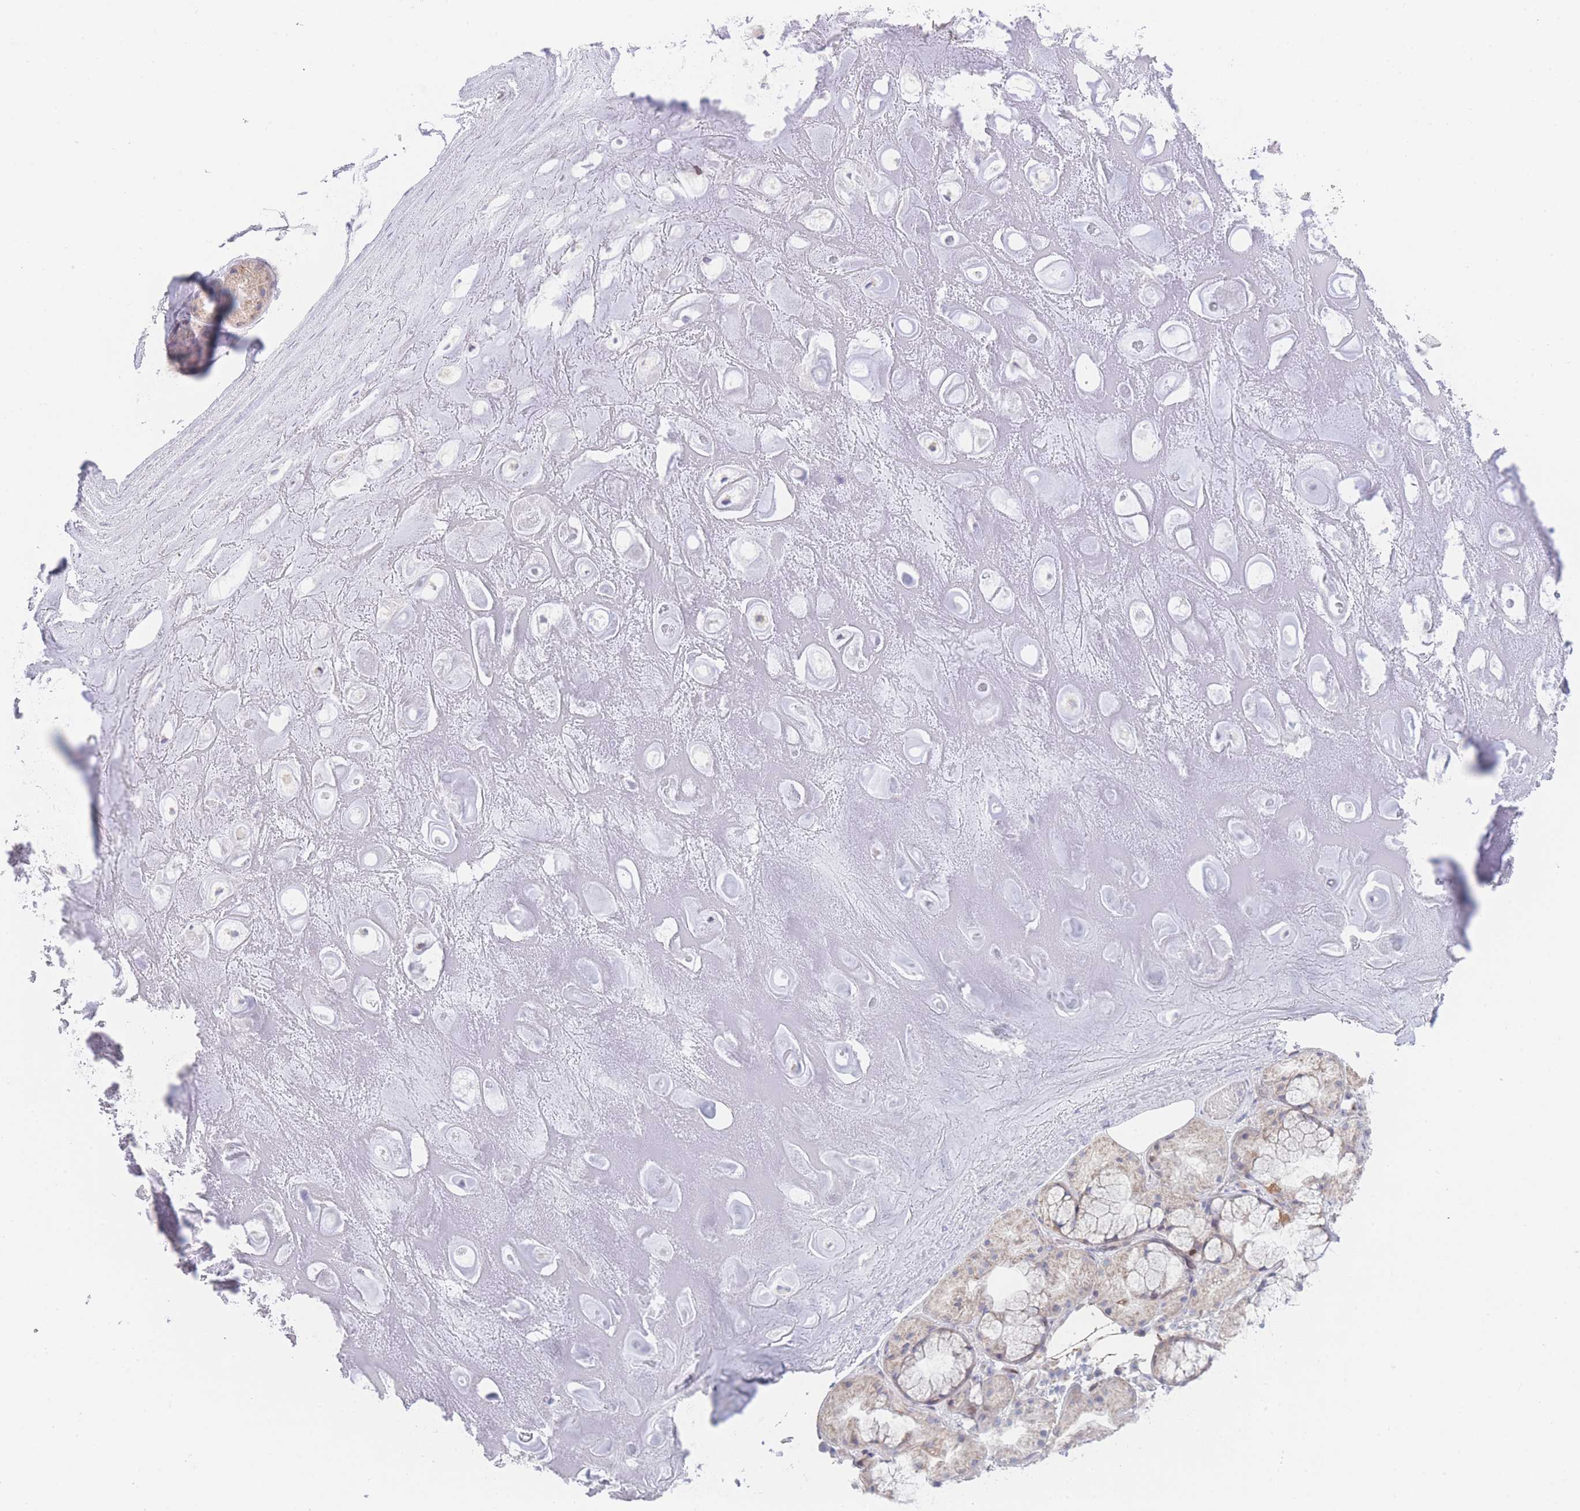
{"staining": {"intensity": "negative", "quantity": "none", "location": "none"}, "tissue": "soft tissue", "cell_type": "Chondrocytes", "image_type": "normal", "snomed": [{"axis": "morphology", "description": "Normal tissue, NOS"}, {"axis": "topography", "description": "Cartilage tissue"}], "caption": "Soft tissue was stained to show a protein in brown. There is no significant staining in chondrocytes. (DAB (3,3'-diaminobenzidine) immunohistochemistry, high magnification).", "gene": "GPAM", "patient": {"sex": "male", "age": 81}}